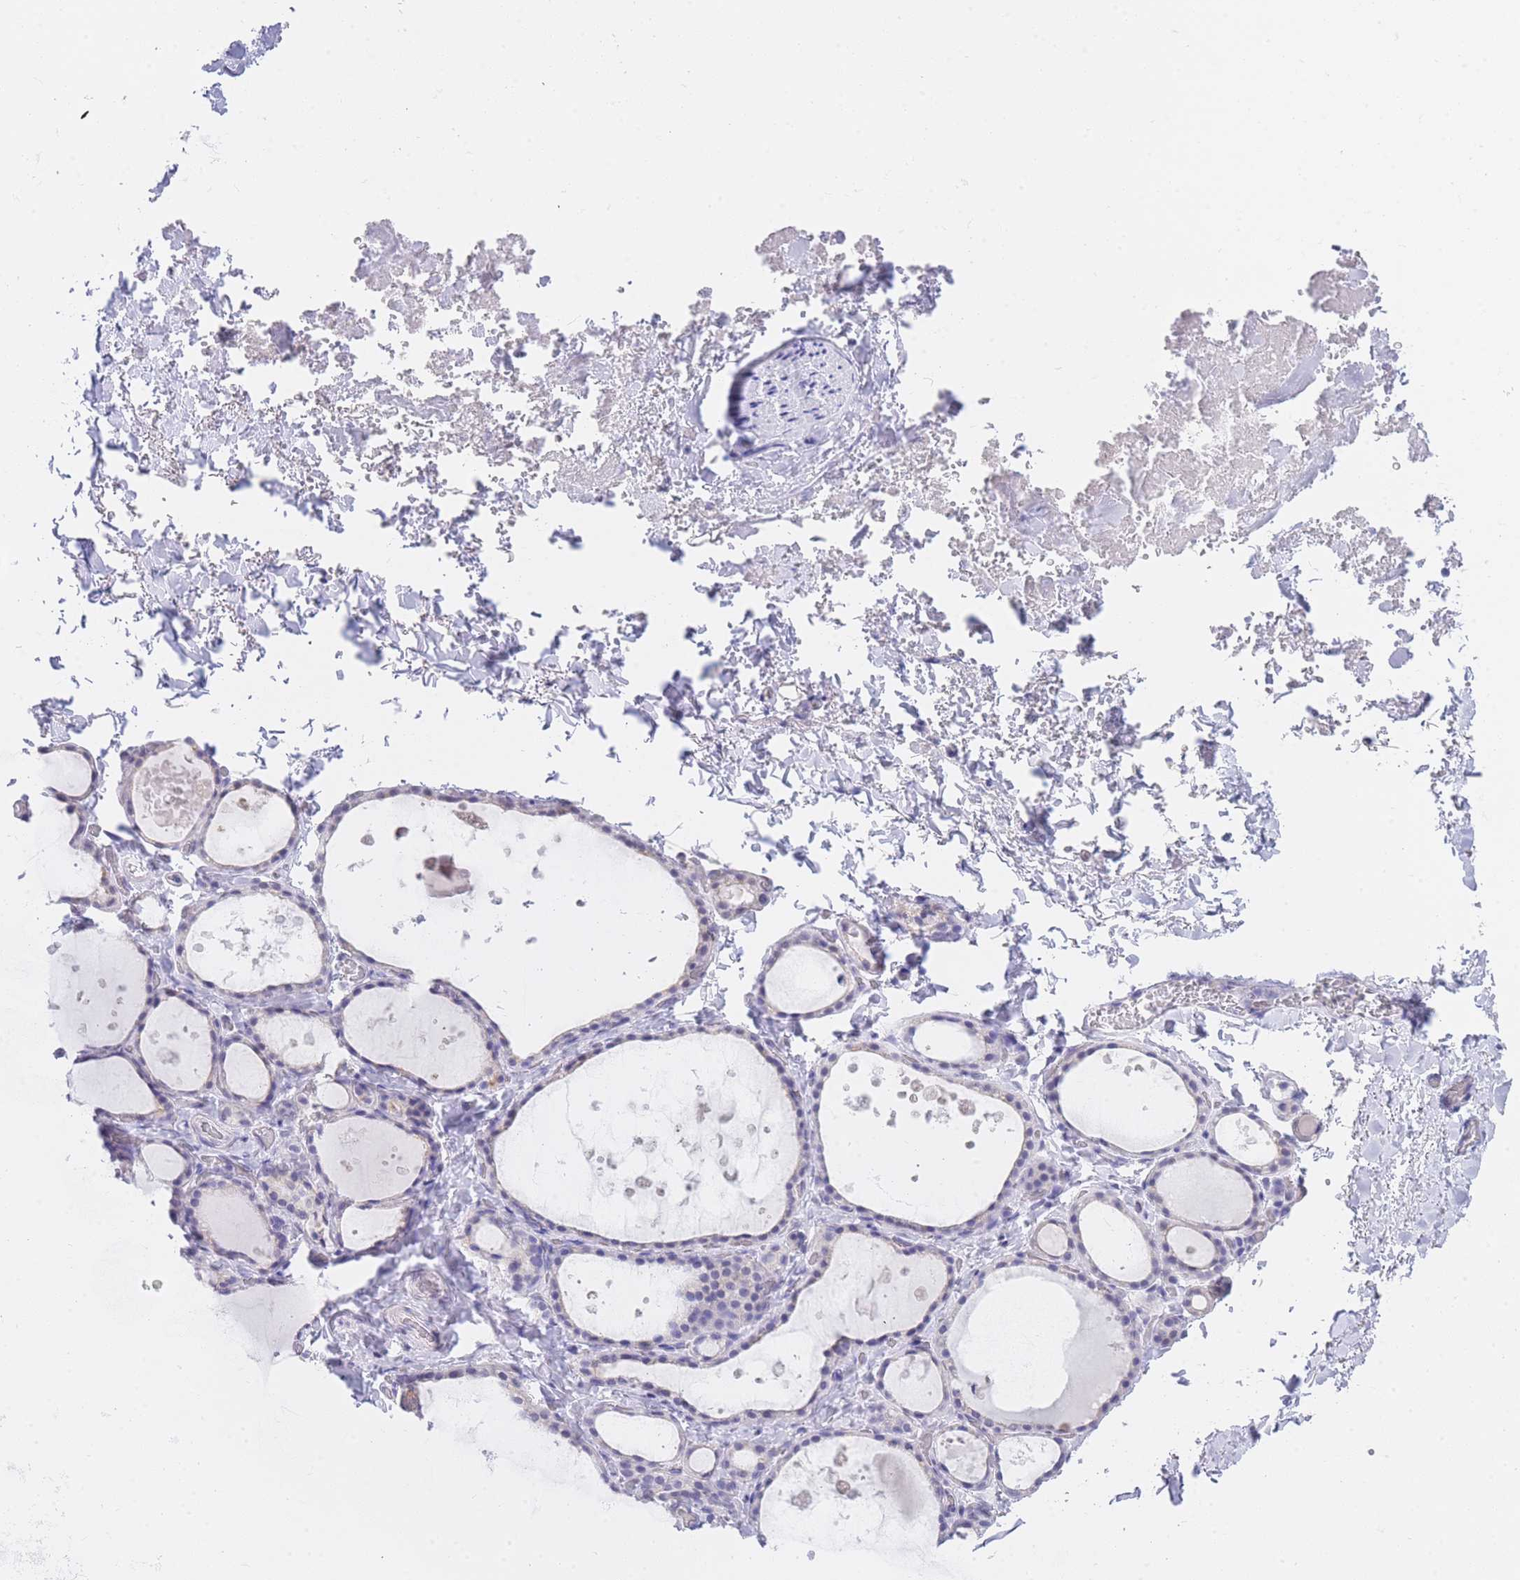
{"staining": {"intensity": "negative", "quantity": "none", "location": "none"}, "tissue": "thyroid gland", "cell_type": "Glandular cells", "image_type": "normal", "snomed": [{"axis": "morphology", "description": "Normal tissue, NOS"}, {"axis": "topography", "description": "Thyroid gland"}], "caption": "Protein analysis of unremarkable thyroid gland reveals no significant staining in glandular cells. The staining was performed using DAB to visualize the protein expression in brown, while the nuclei were stained in blue with hematoxylin (Magnification: 20x).", "gene": "FRAT2", "patient": {"sex": "female", "age": 44}}